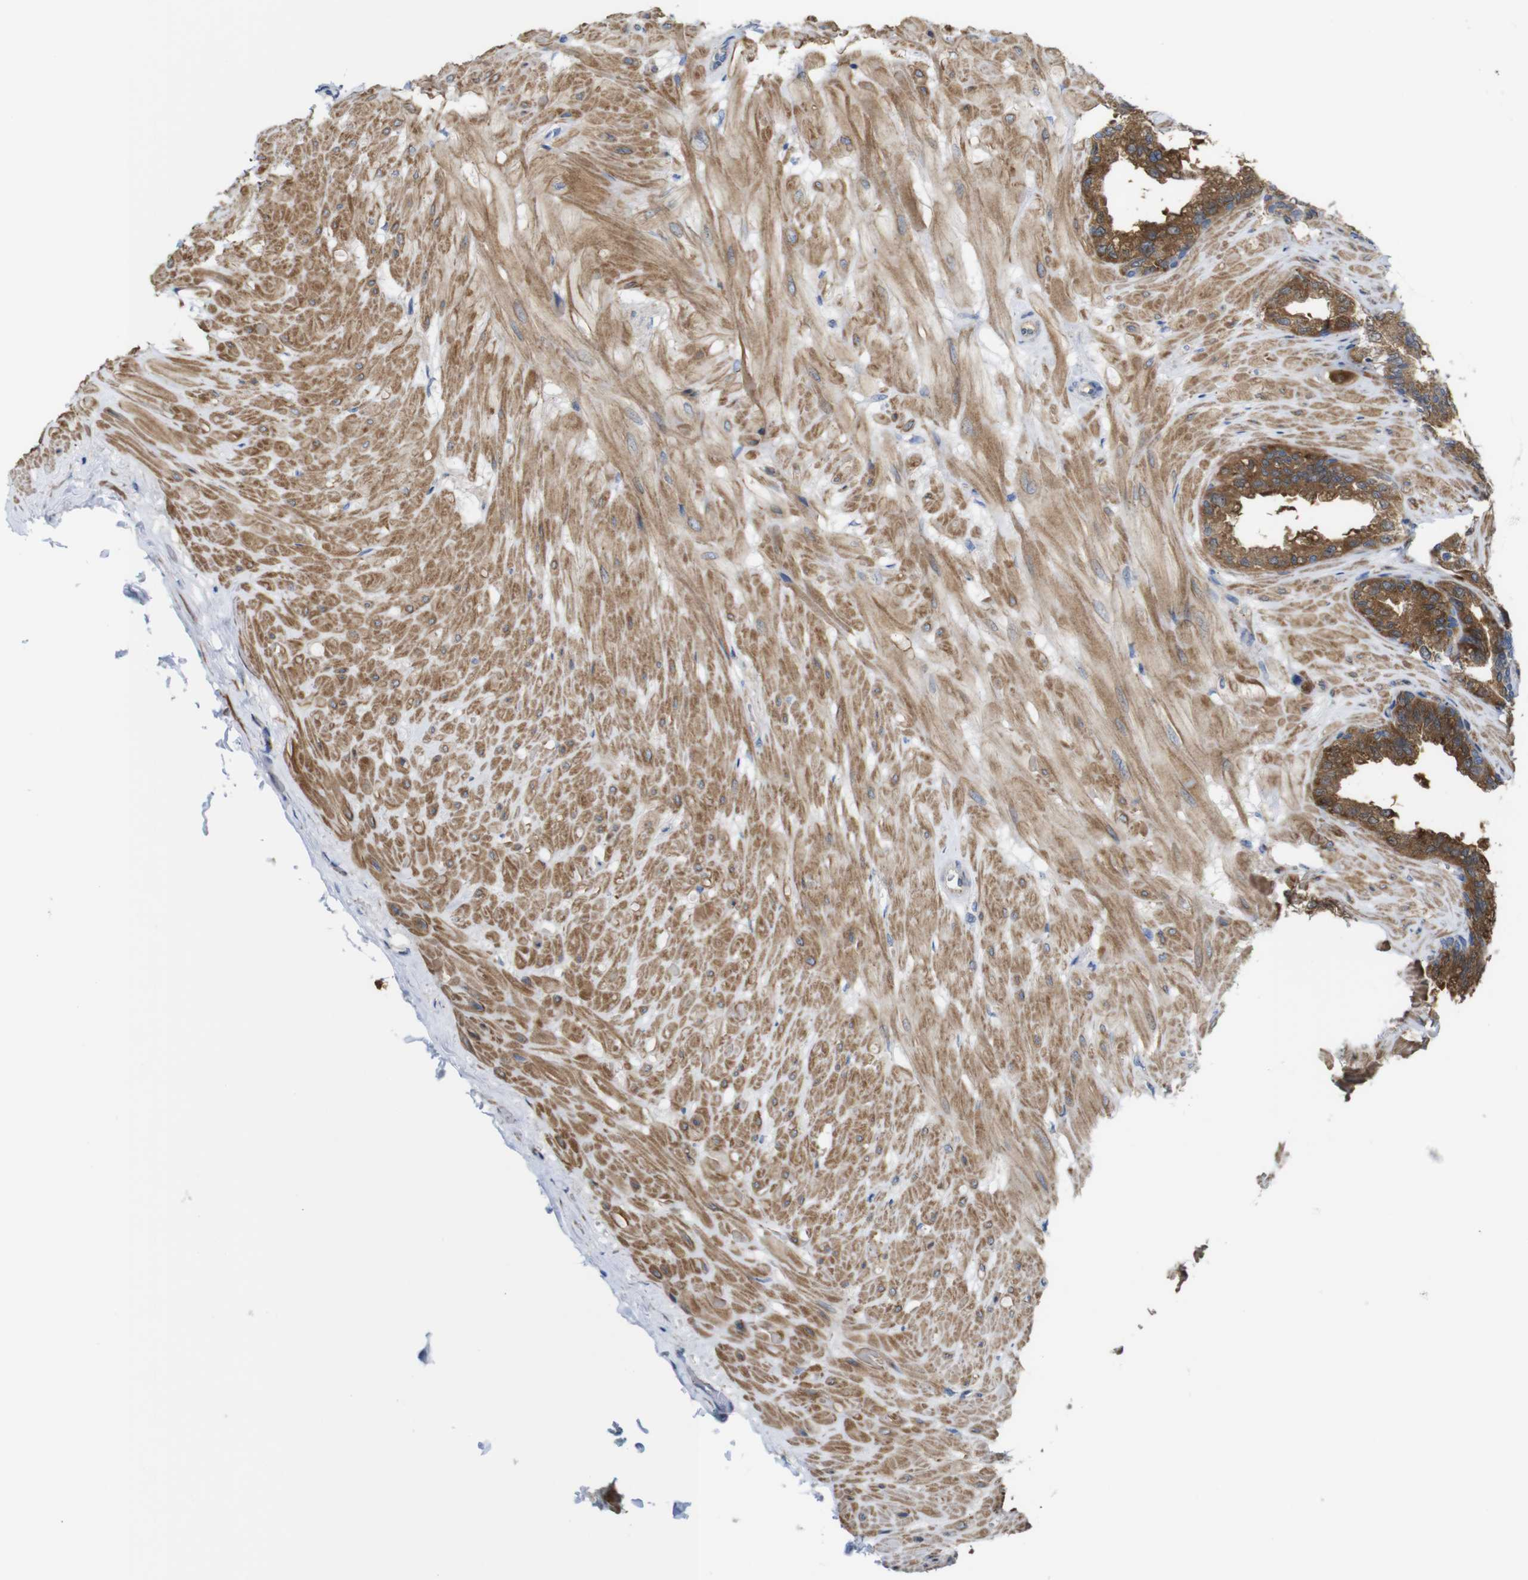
{"staining": {"intensity": "strong", "quantity": ">75%", "location": "cytoplasmic/membranous"}, "tissue": "seminal vesicle", "cell_type": "Glandular cells", "image_type": "normal", "snomed": [{"axis": "morphology", "description": "Normal tissue, NOS"}, {"axis": "topography", "description": "Seminal veicle"}], "caption": "A high amount of strong cytoplasmic/membranous positivity is seen in approximately >75% of glandular cells in benign seminal vesicle. The staining was performed using DAB (3,3'-diaminobenzidine) to visualize the protein expression in brown, while the nuclei were stained in blue with hematoxylin (Magnification: 20x).", "gene": "DDRGK1", "patient": {"sex": "male", "age": 46}}